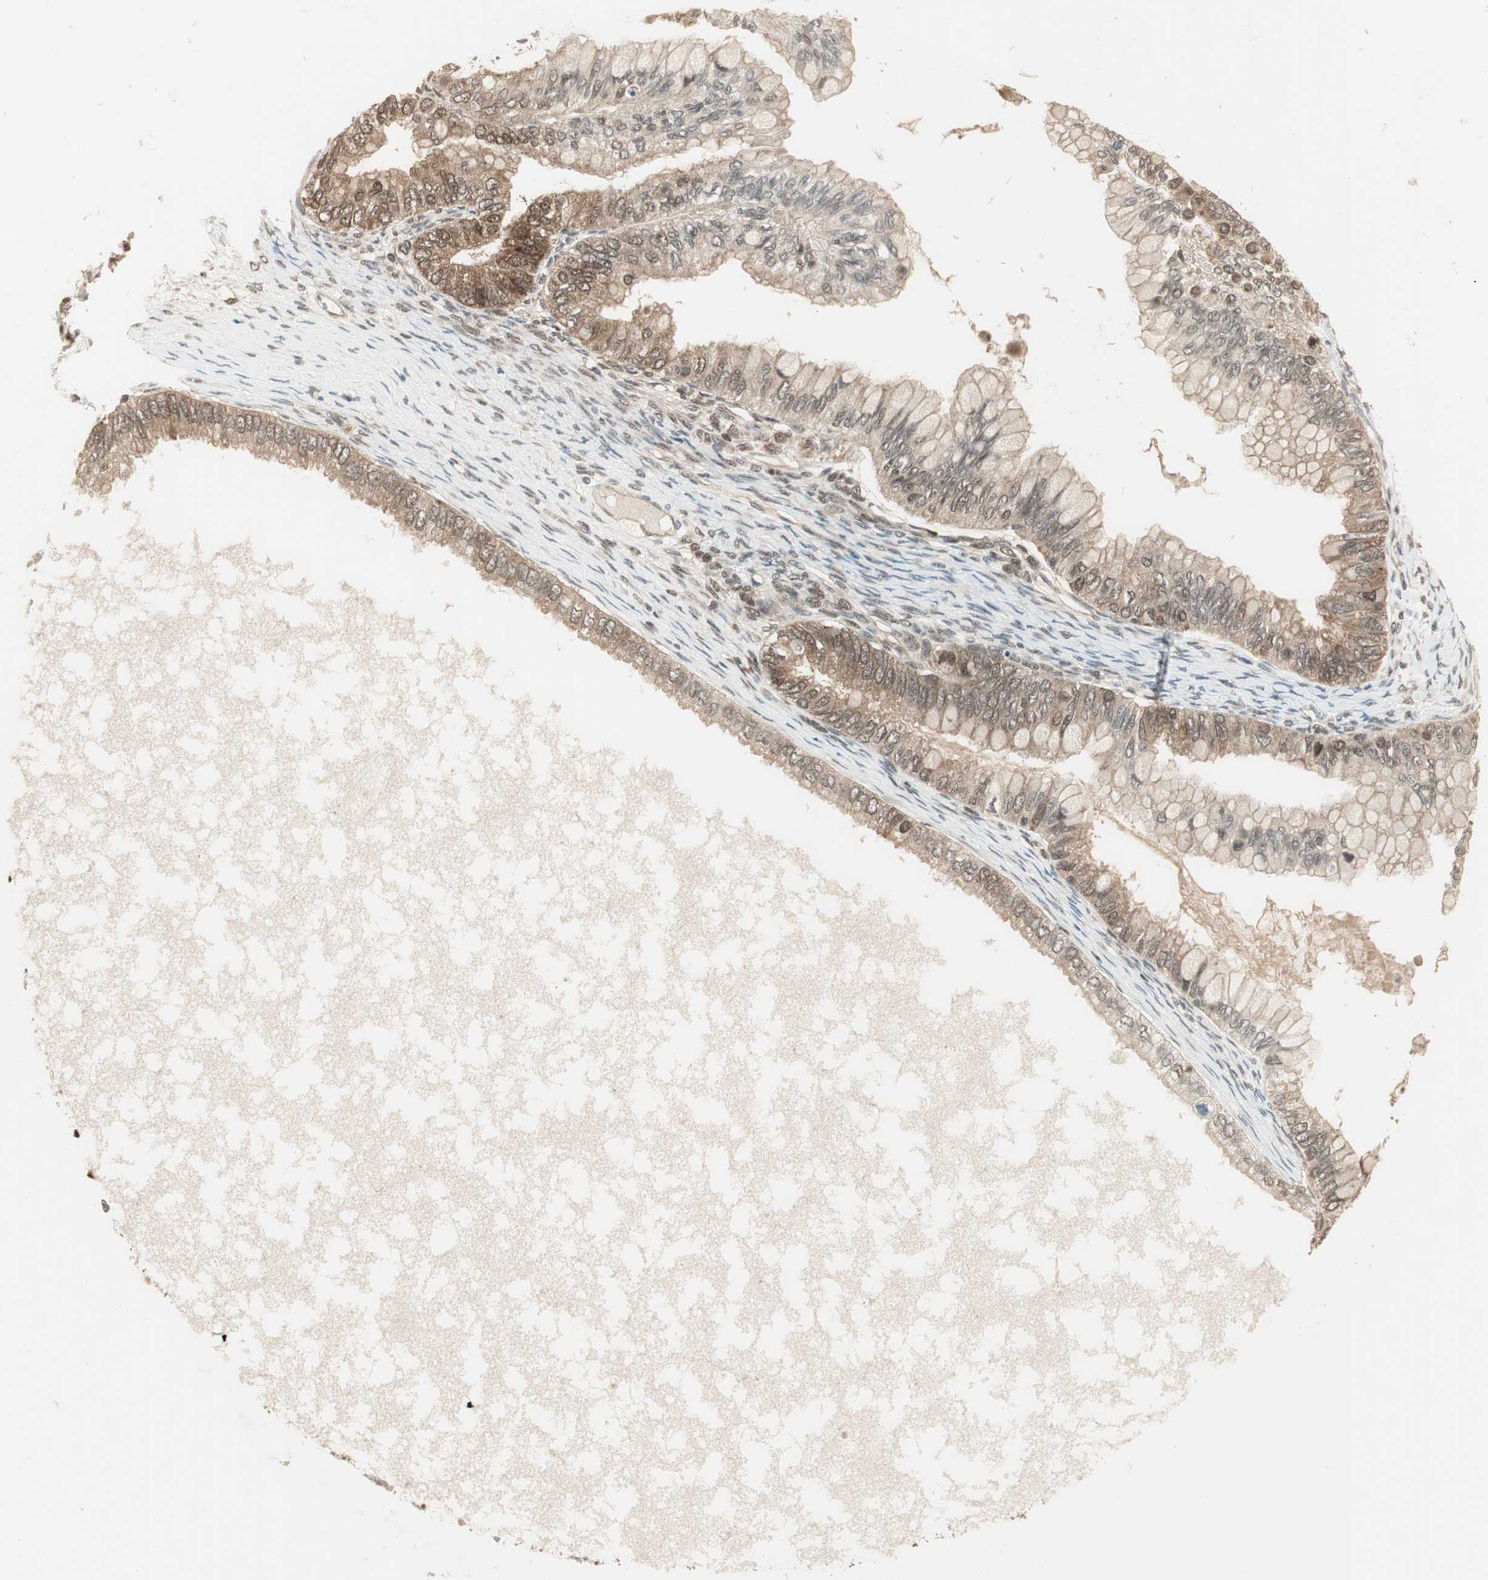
{"staining": {"intensity": "weak", "quantity": ">75%", "location": "cytoplasmic/membranous"}, "tissue": "ovarian cancer", "cell_type": "Tumor cells", "image_type": "cancer", "snomed": [{"axis": "morphology", "description": "Cystadenocarcinoma, mucinous, NOS"}, {"axis": "topography", "description": "Ovary"}], "caption": "Protein analysis of mucinous cystadenocarcinoma (ovarian) tissue reveals weak cytoplasmic/membranous positivity in approximately >75% of tumor cells.", "gene": "IPO5", "patient": {"sex": "female", "age": 80}}